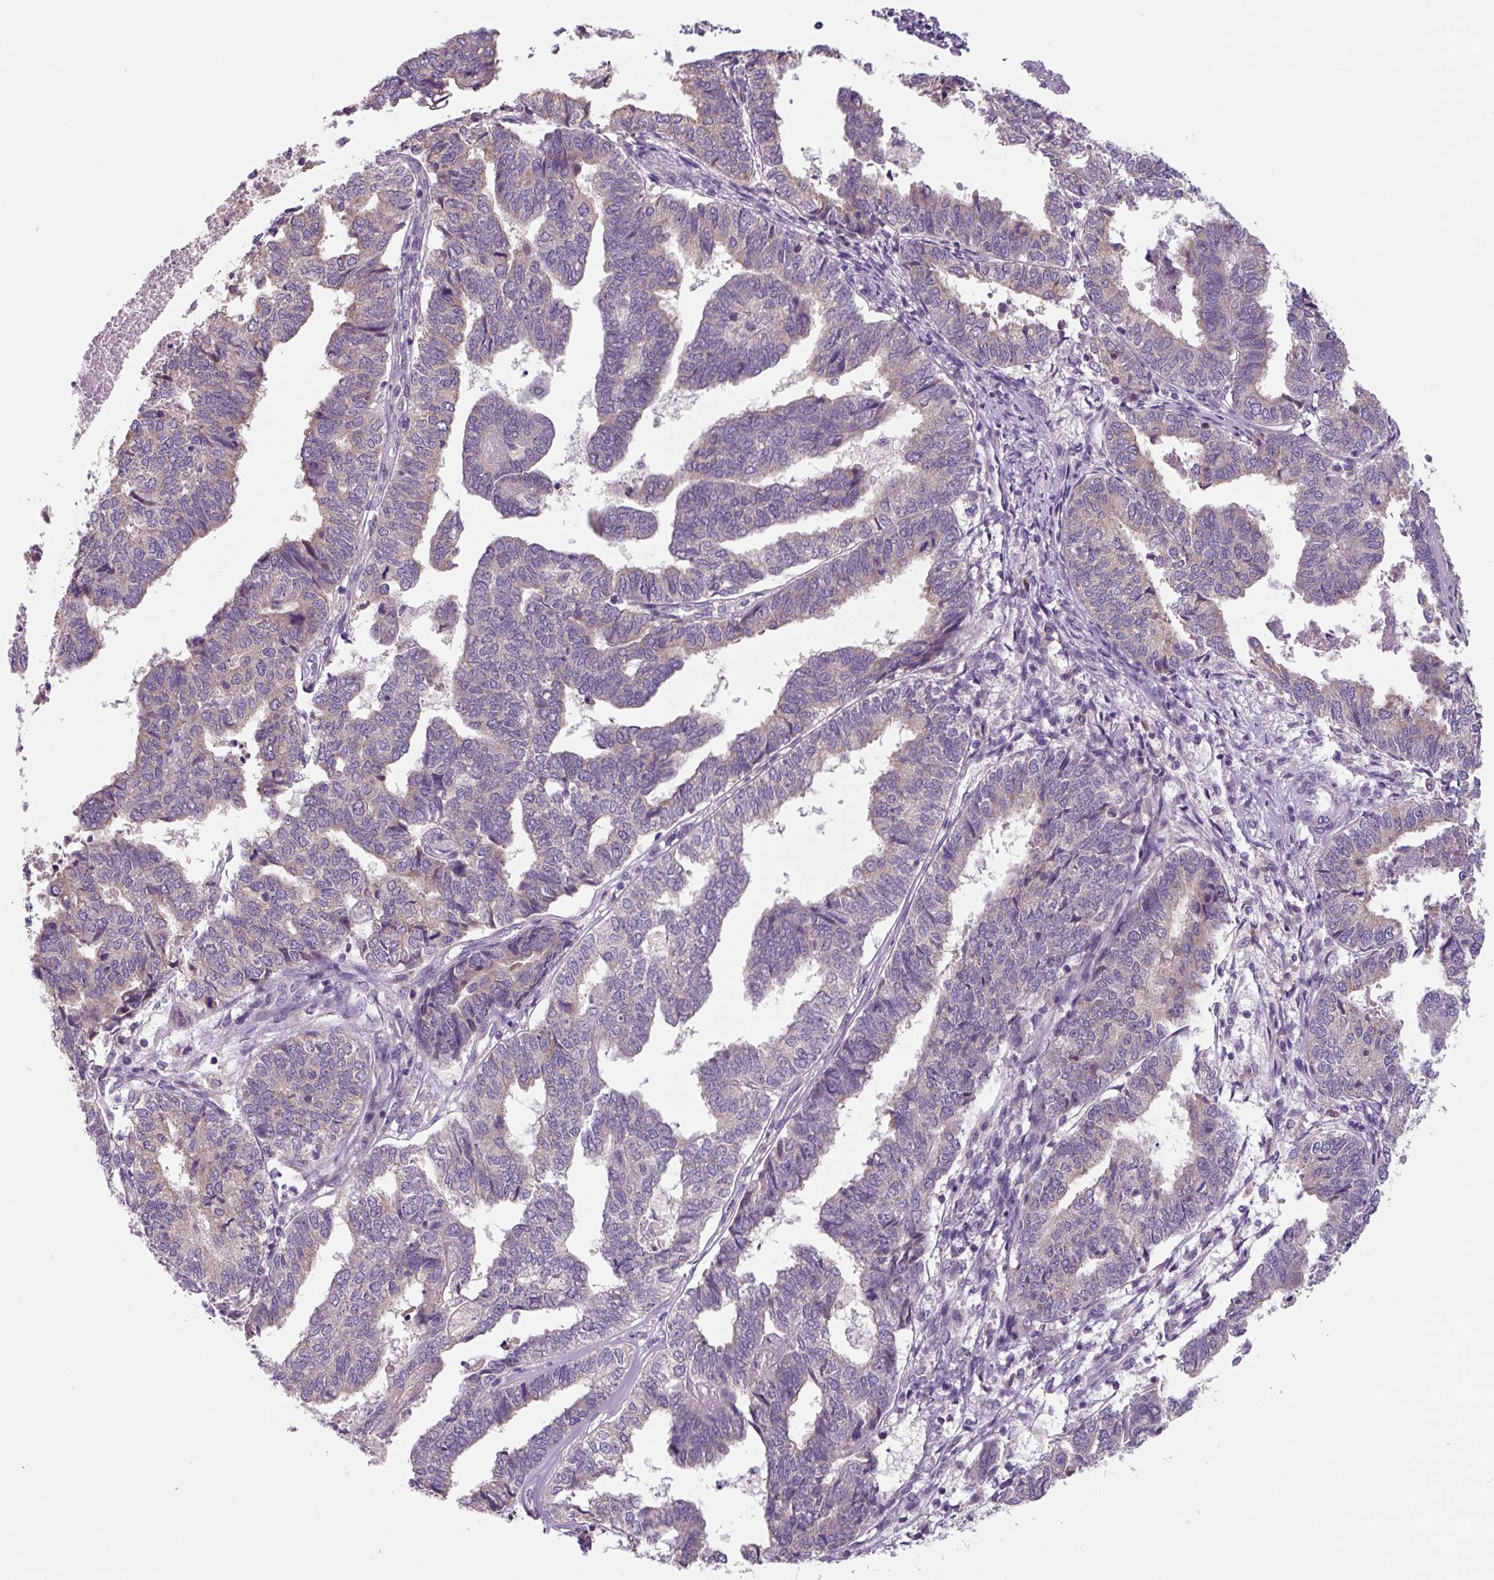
{"staining": {"intensity": "weak", "quantity": "<25%", "location": "cytoplasmic/membranous"}, "tissue": "endometrial cancer", "cell_type": "Tumor cells", "image_type": "cancer", "snomed": [{"axis": "morphology", "description": "Adenocarcinoma, NOS"}, {"axis": "topography", "description": "Endometrium"}], "caption": "Immunohistochemistry (IHC) micrograph of neoplastic tissue: human endometrial adenocarcinoma stained with DAB (3,3'-diaminobenzidine) demonstrates no significant protein expression in tumor cells.", "gene": "FZD5", "patient": {"sex": "female", "age": 73}}